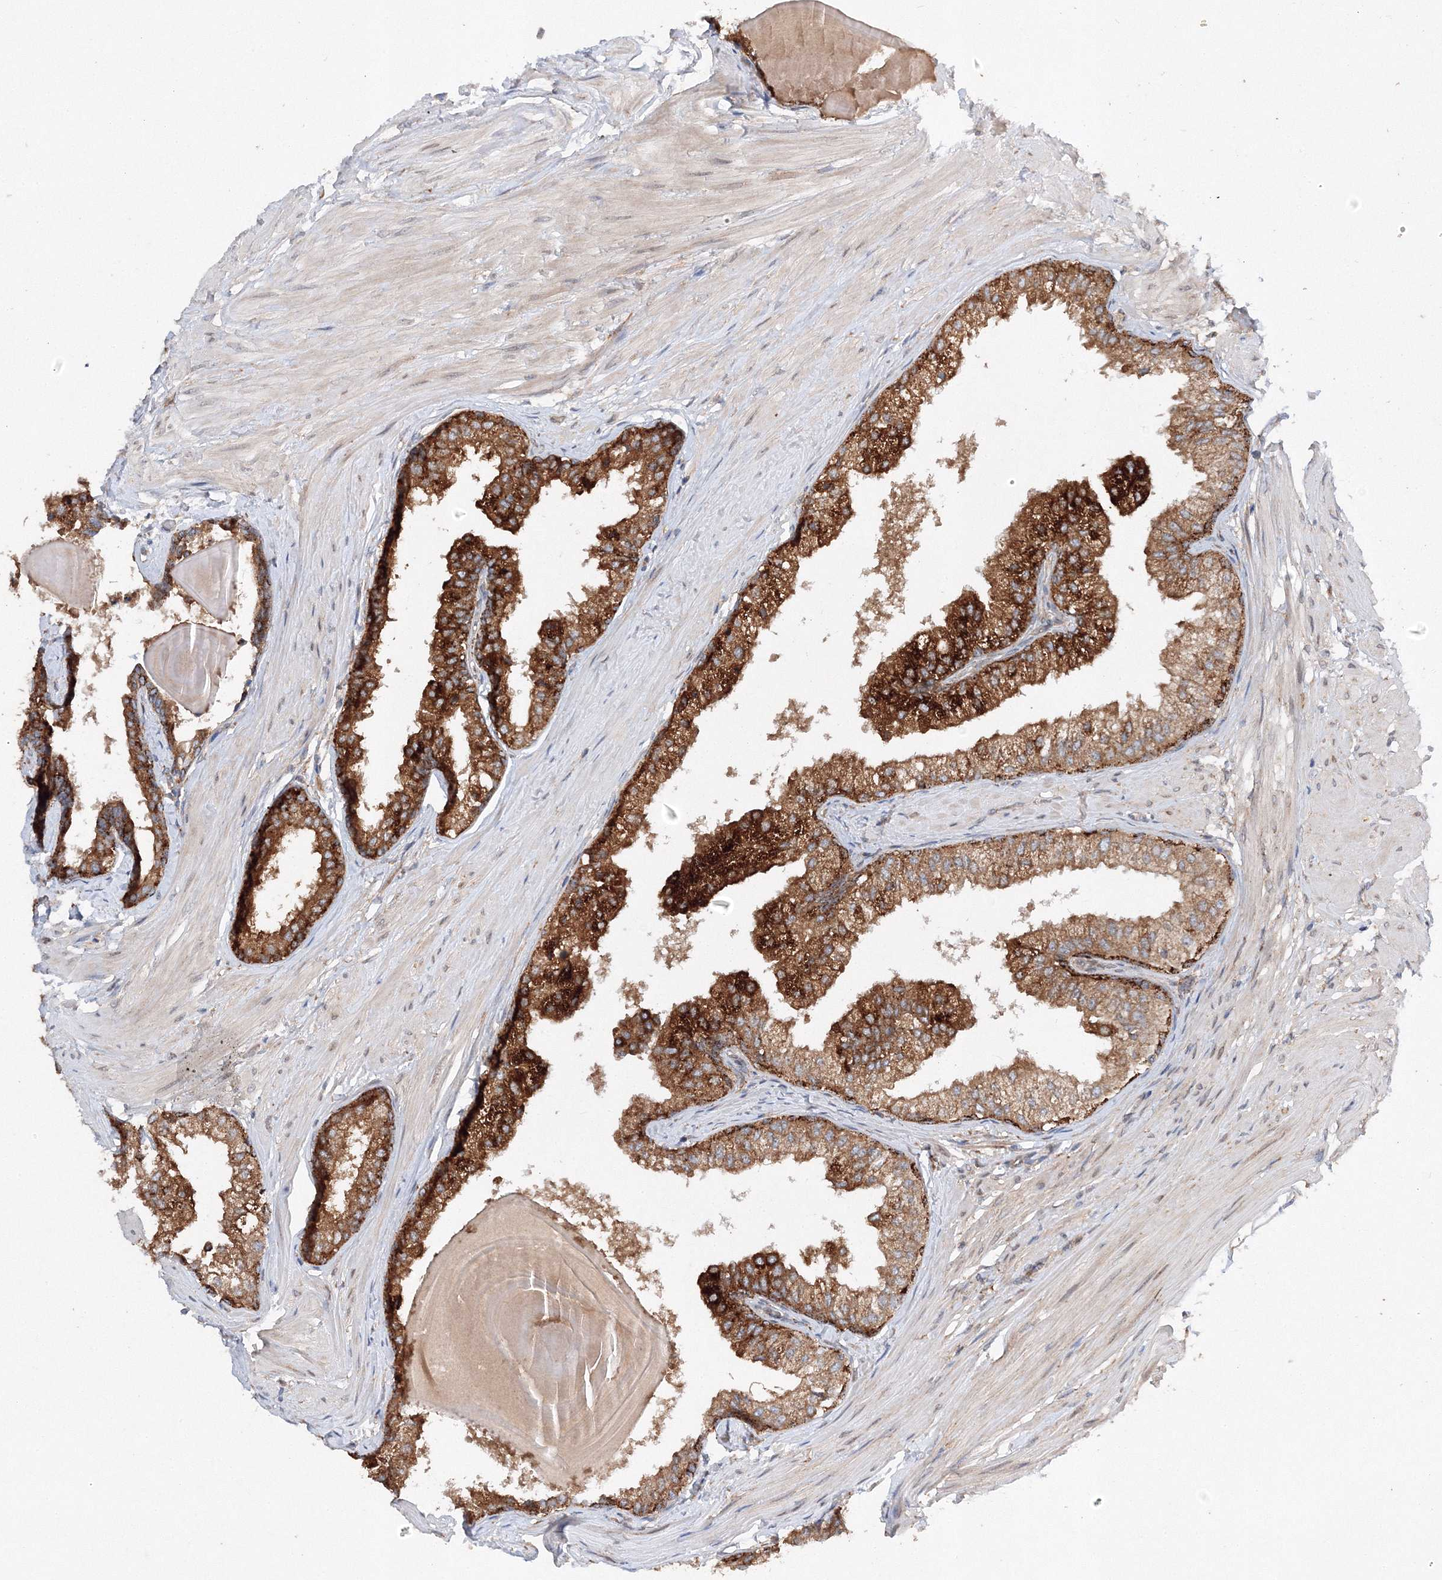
{"staining": {"intensity": "strong", "quantity": ">75%", "location": "cytoplasmic/membranous"}, "tissue": "prostate", "cell_type": "Glandular cells", "image_type": "normal", "snomed": [{"axis": "morphology", "description": "Normal tissue, NOS"}, {"axis": "topography", "description": "Prostate"}], "caption": "A brown stain shows strong cytoplasmic/membranous expression of a protein in glandular cells of unremarkable human prostate. (DAB (3,3'-diaminobenzidine) IHC with brightfield microscopy, high magnification).", "gene": "SLC36A1", "patient": {"sex": "male", "age": 48}}